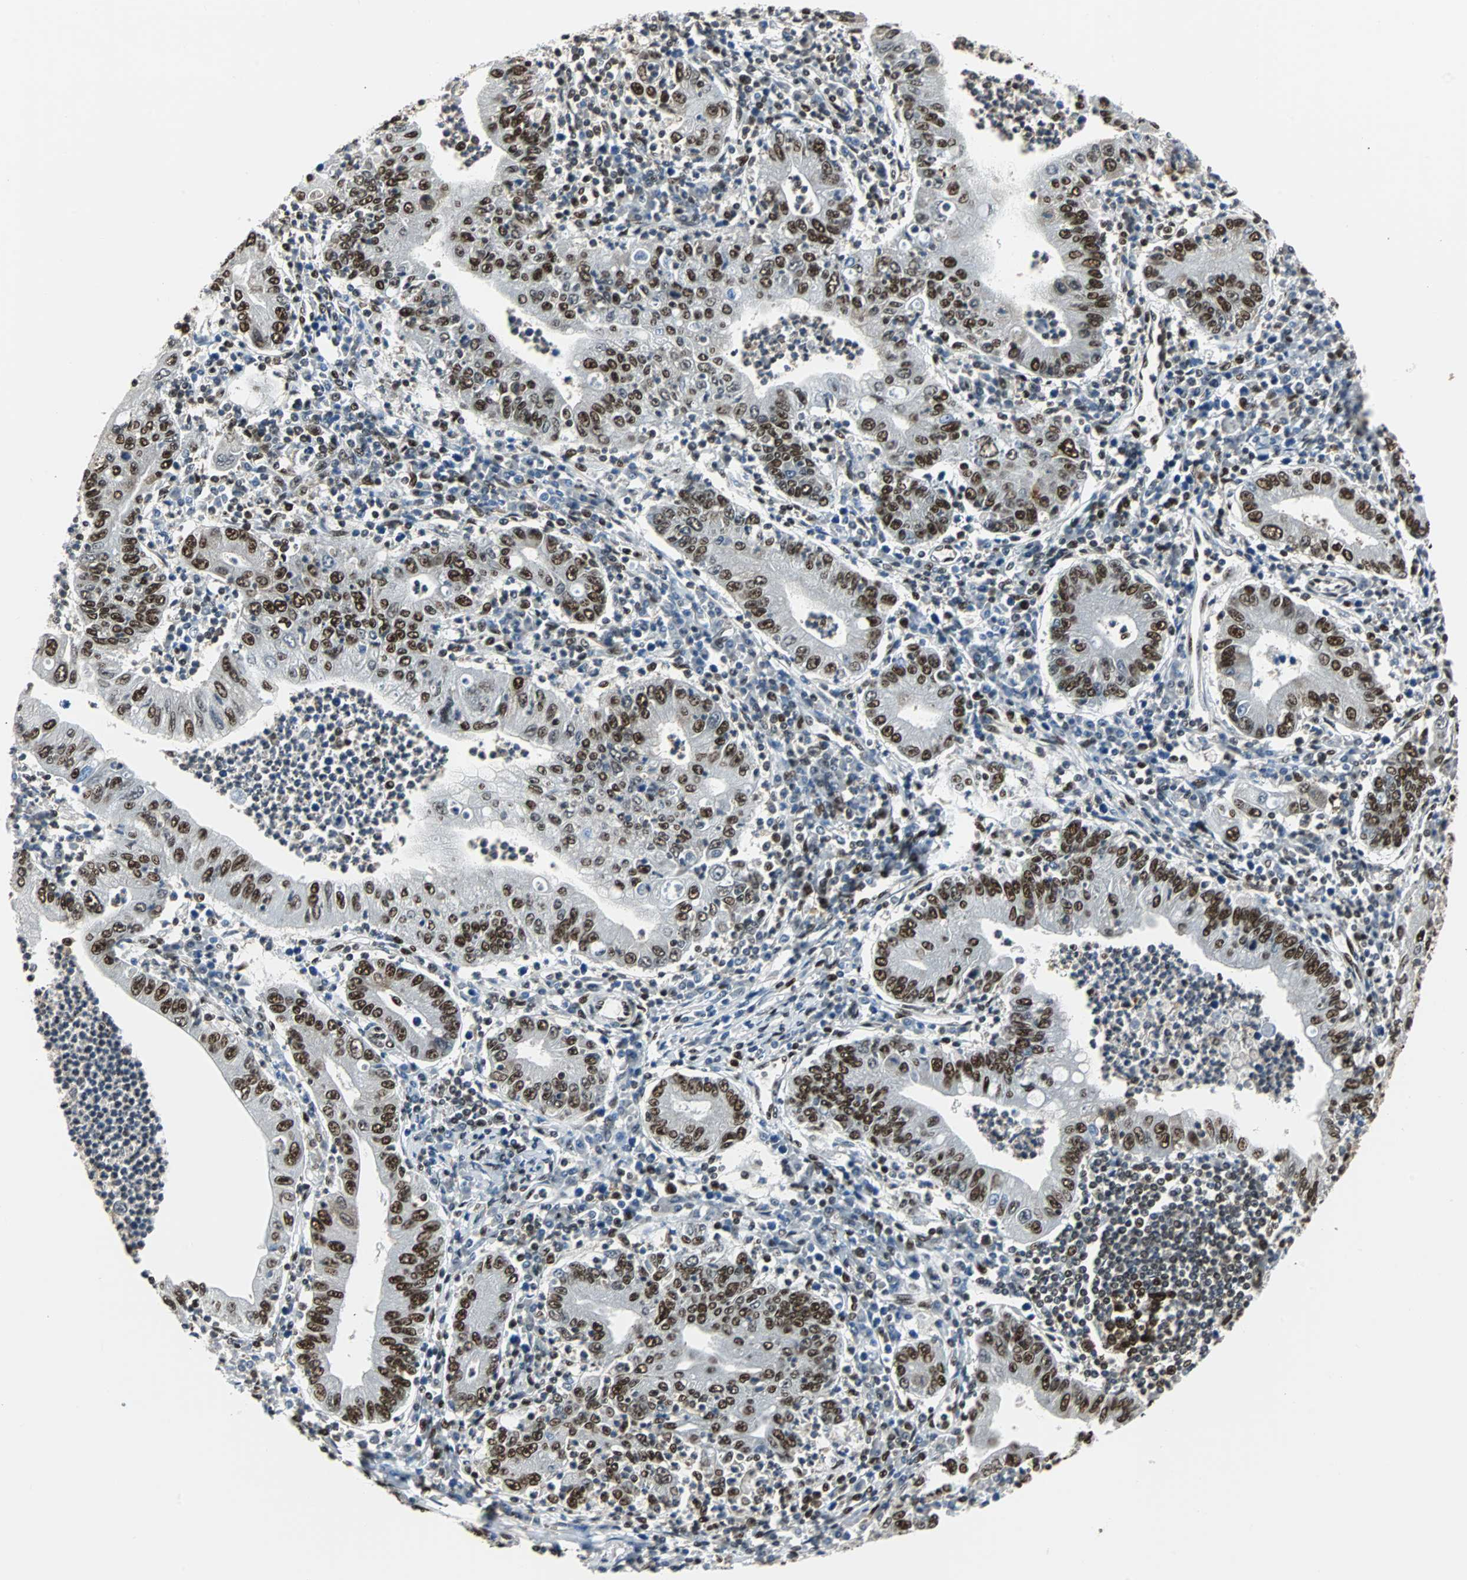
{"staining": {"intensity": "strong", "quantity": ">75%", "location": "cytoplasmic/membranous,nuclear"}, "tissue": "stomach cancer", "cell_type": "Tumor cells", "image_type": "cancer", "snomed": [{"axis": "morphology", "description": "Normal tissue, NOS"}, {"axis": "morphology", "description": "Adenocarcinoma, NOS"}, {"axis": "topography", "description": "Esophagus"}, {"axis": "topography", "description": "Stomach, upper"}, {"axis": "topography", "description": "Peripheral nerve tissue"}], "caption": "Protein analysis of stomach cancer tissue demonstrates strong cytoplasmic/membranous and nuclear staining in approximately >75% of tumor cells.", "gene": "XRCC4", "patient": {"sex": "male", "age": 62}}